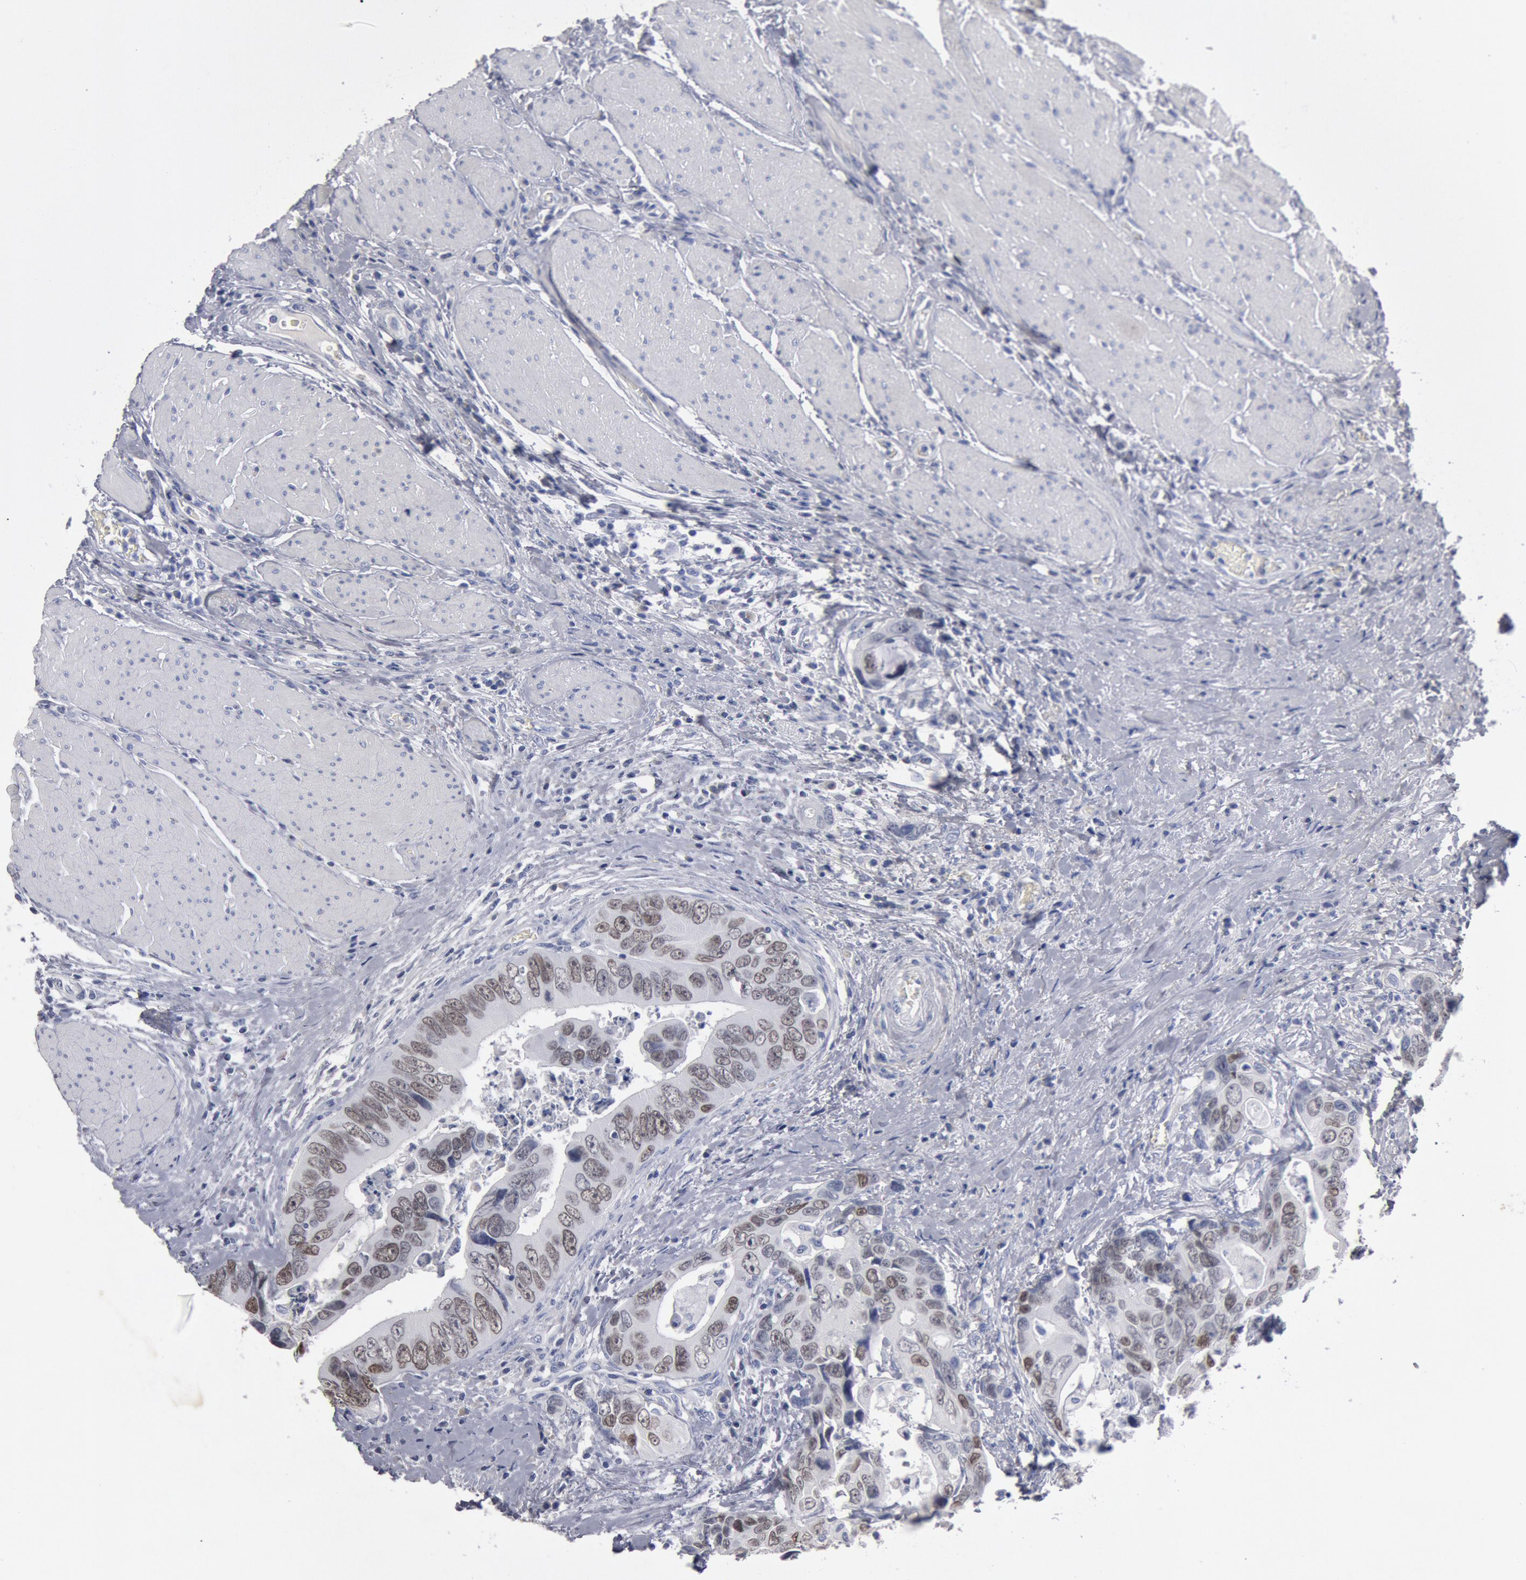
{"staining": {"intensity": "weak", "quantity": "25%-75%", "location": "nuclear"}, "tissue": "colorectal cancer", "cell_type": "Tumor cells", "image_type": "cancer", "snomed": [{"axis": "morphology", "description": "Adenocarcinoma, NOS"}, {"axis": "topography", "description": "Rectum"}], "caption": "Protein staining of colorectal cancer (adenocarcinoma) tissue demonstrates weak nuclear staining in approximately 25%-75% of tumor cells. (IHC, brightfield microscopy, high magnification).", "gene": "FOXA2", "patient": {"sex": "female", "age": 67}}